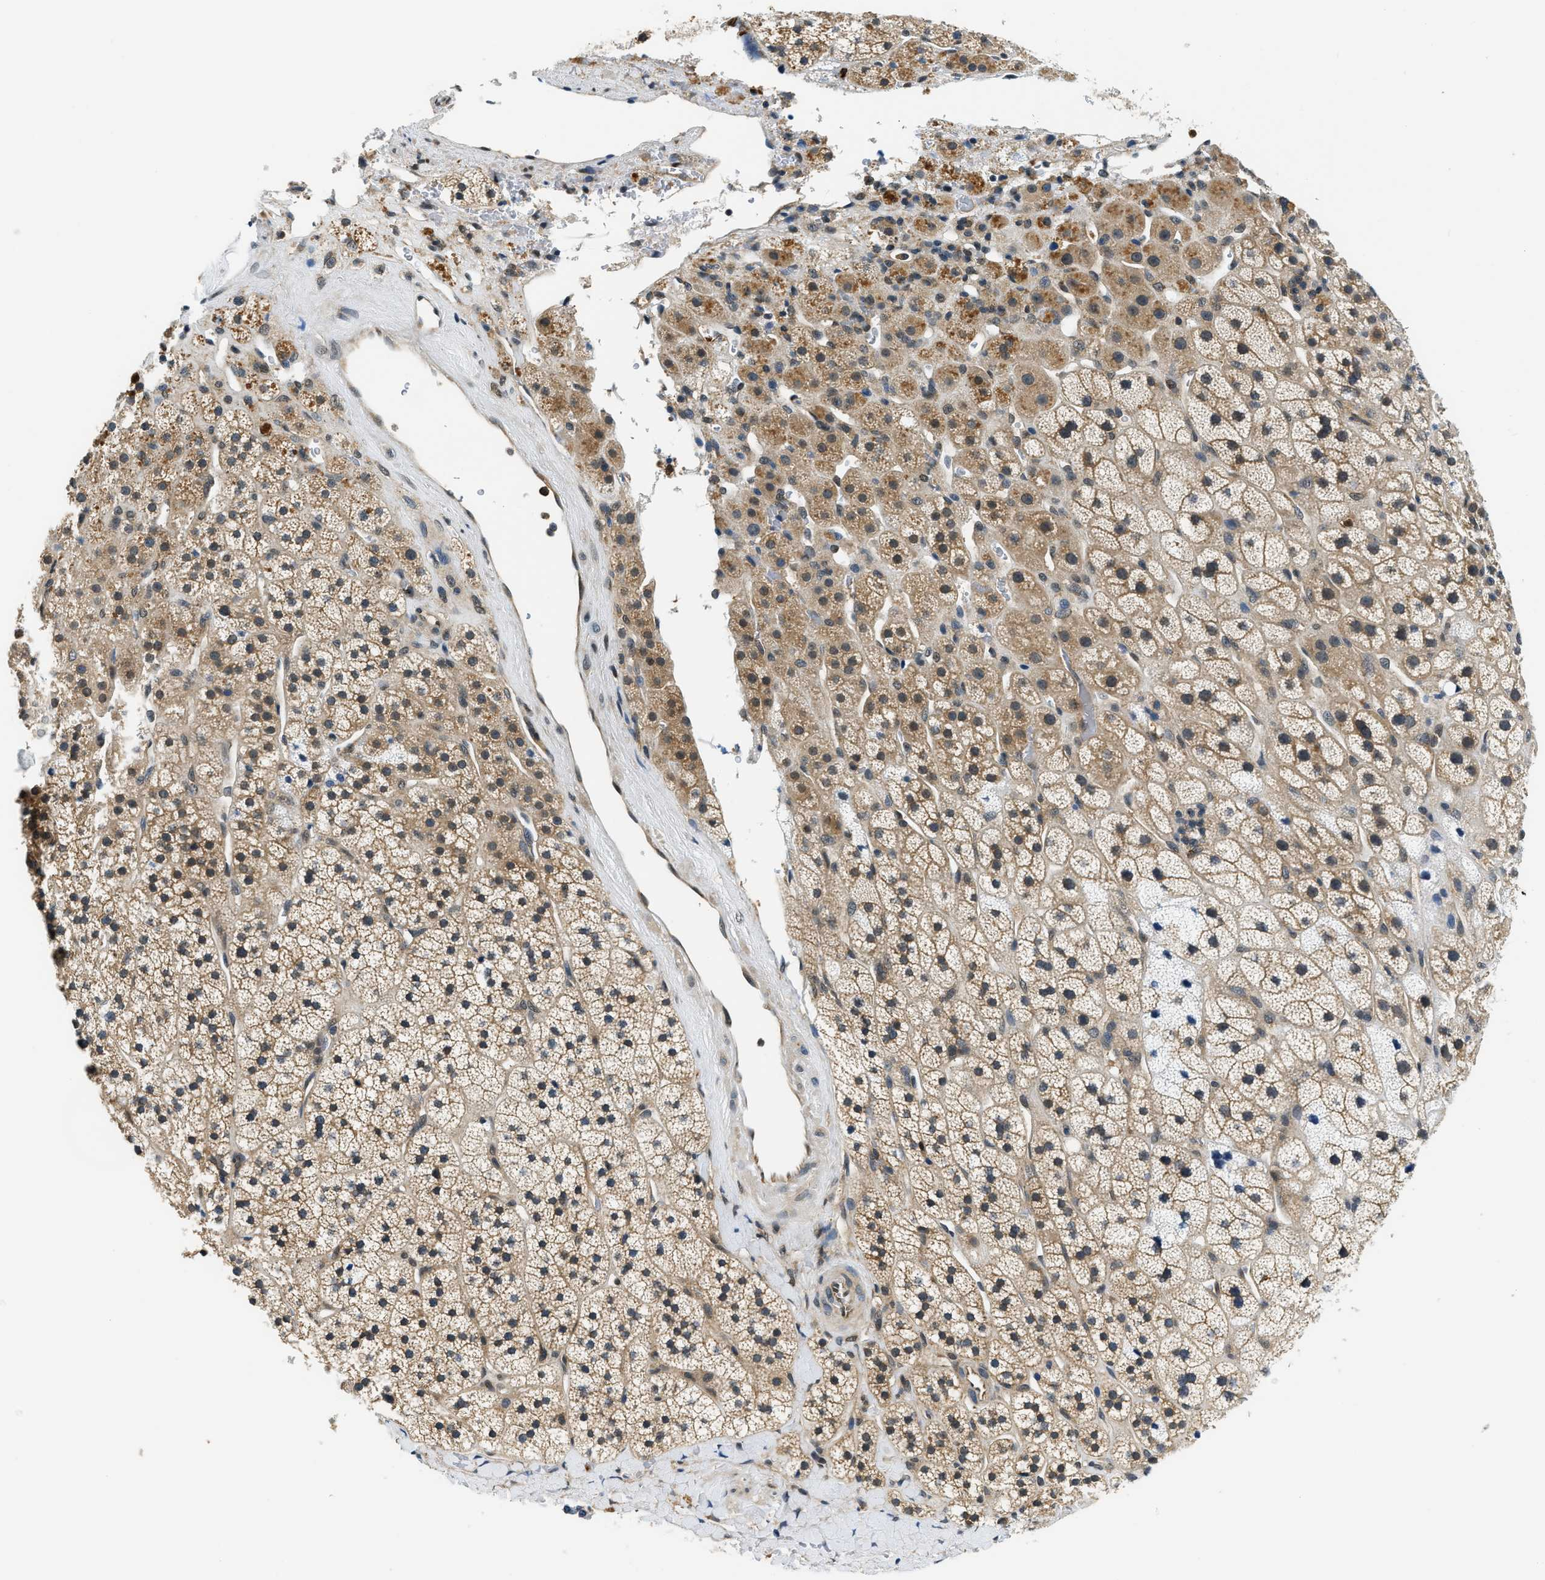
{"staining": {"intensity": "moderate", "quantity": "25%-75%", "location": "cytoplasmic/membranous"}, "tissue": "adrenal gland", "cell_type": "Glandular cells", "image_type": "normal", "snomed": [{"axis": "morphology", "description": "Normal tissue, NOS"}, {"axis": "topography", "description": "Adrenal gland"}], "caption": "Benign adrenal gland exhibits moderate cytoplasmic/membranous positivity in approximately 25%-75% of glandular cells The protein is stained brown, and the nuclei are stained in blue (DAB (3,3'-diaminobenzidine) IHC with brightfield microscopy, high magnification)..", "gene": "SMAD4", "patient": {"sex": "male", "age": 56}}